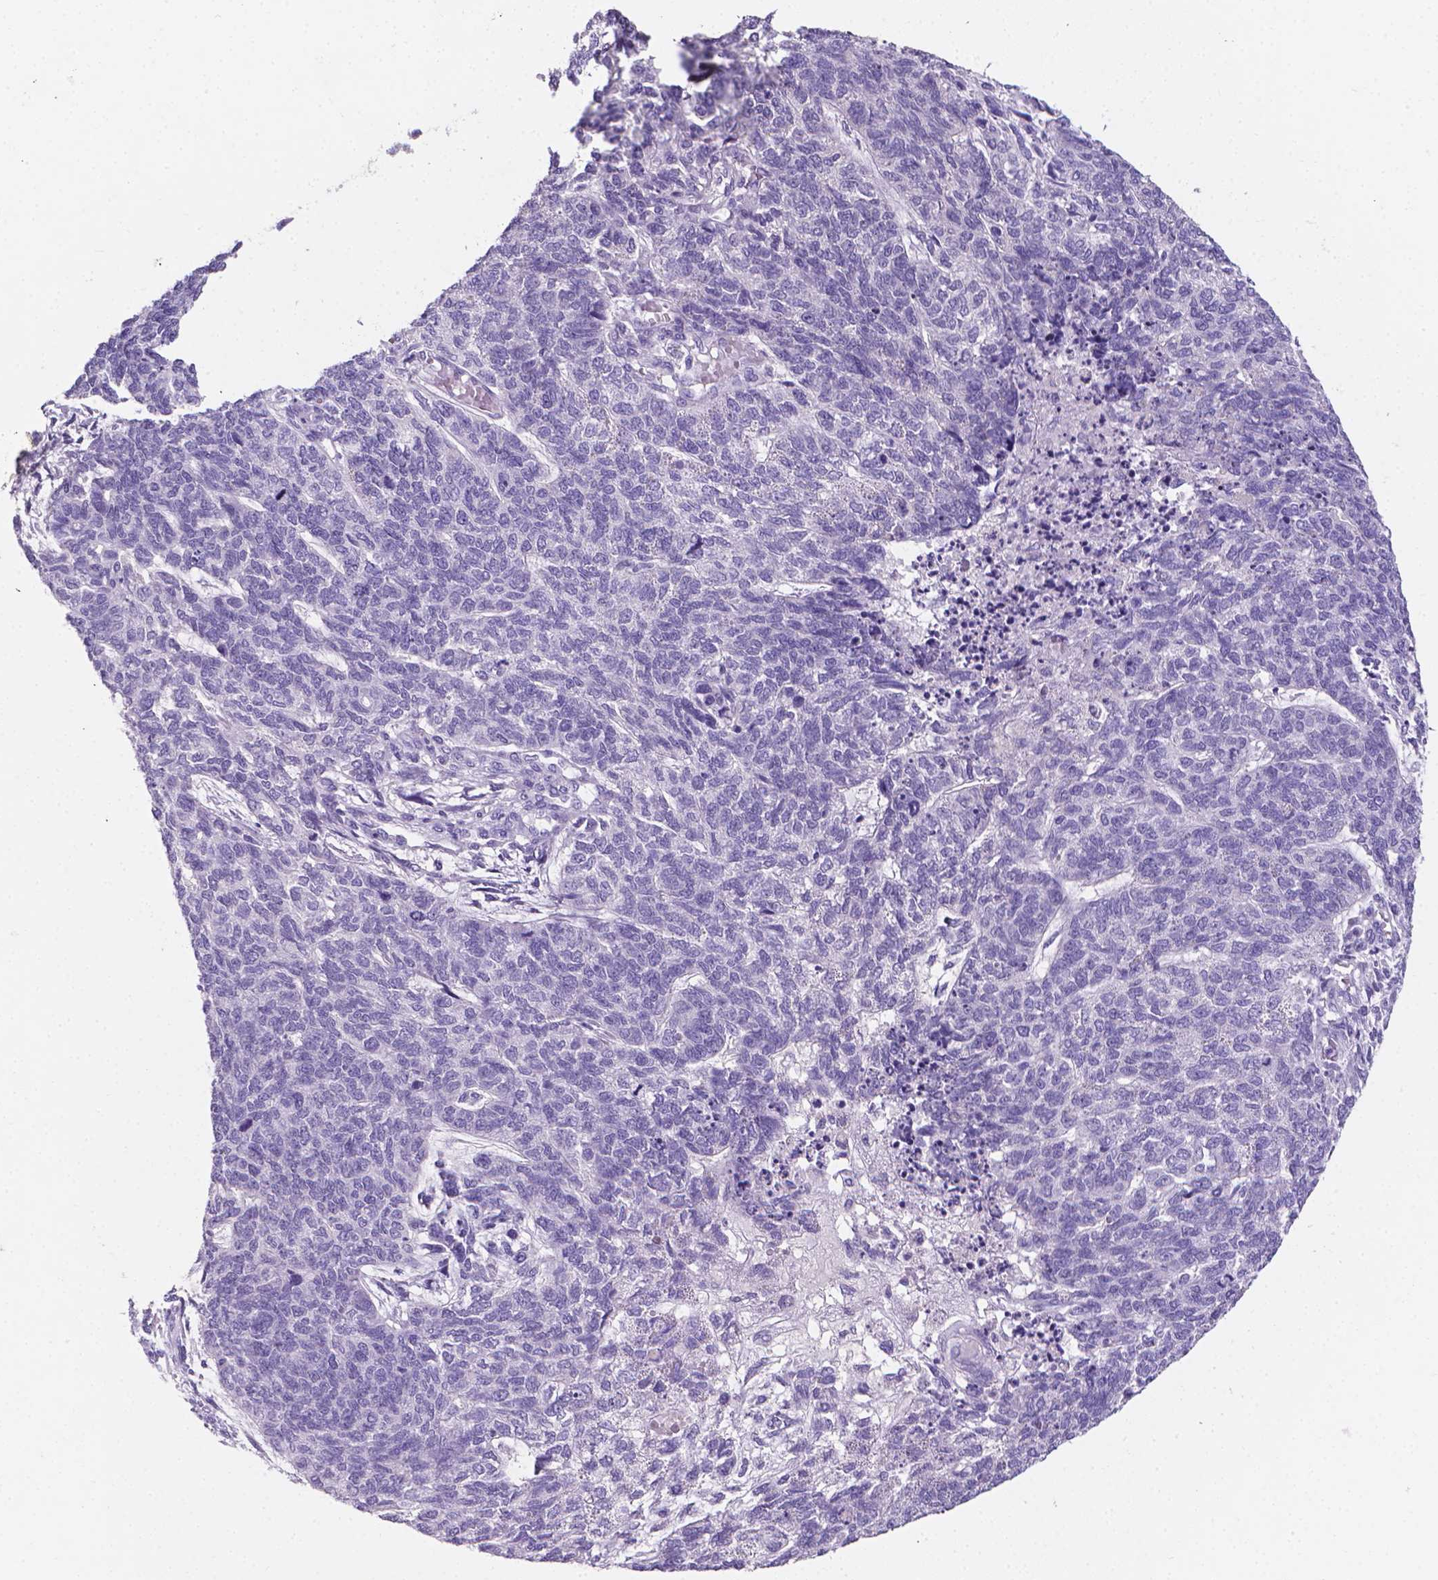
{"staining": {"intensity": "negative", "quantity": "none", "location": "none"}, "tissue": "cervical cancer", "cell_type": "Tumor cells", "image_type": "cancer", "snomed": [{"axis": "morphology", "description": "Squamous cell carcinoma, NOS"}, {"axis": "topography", "description": "Cervix"}], "caption": "An IHC image of squamous cell carcinoma (cervical) is shown. There is no staining in tumor cells of squamous cell carcinoma (cervical).", "gene": "XPNPEP2", "patient": {"sex": "female", "age": 63}}